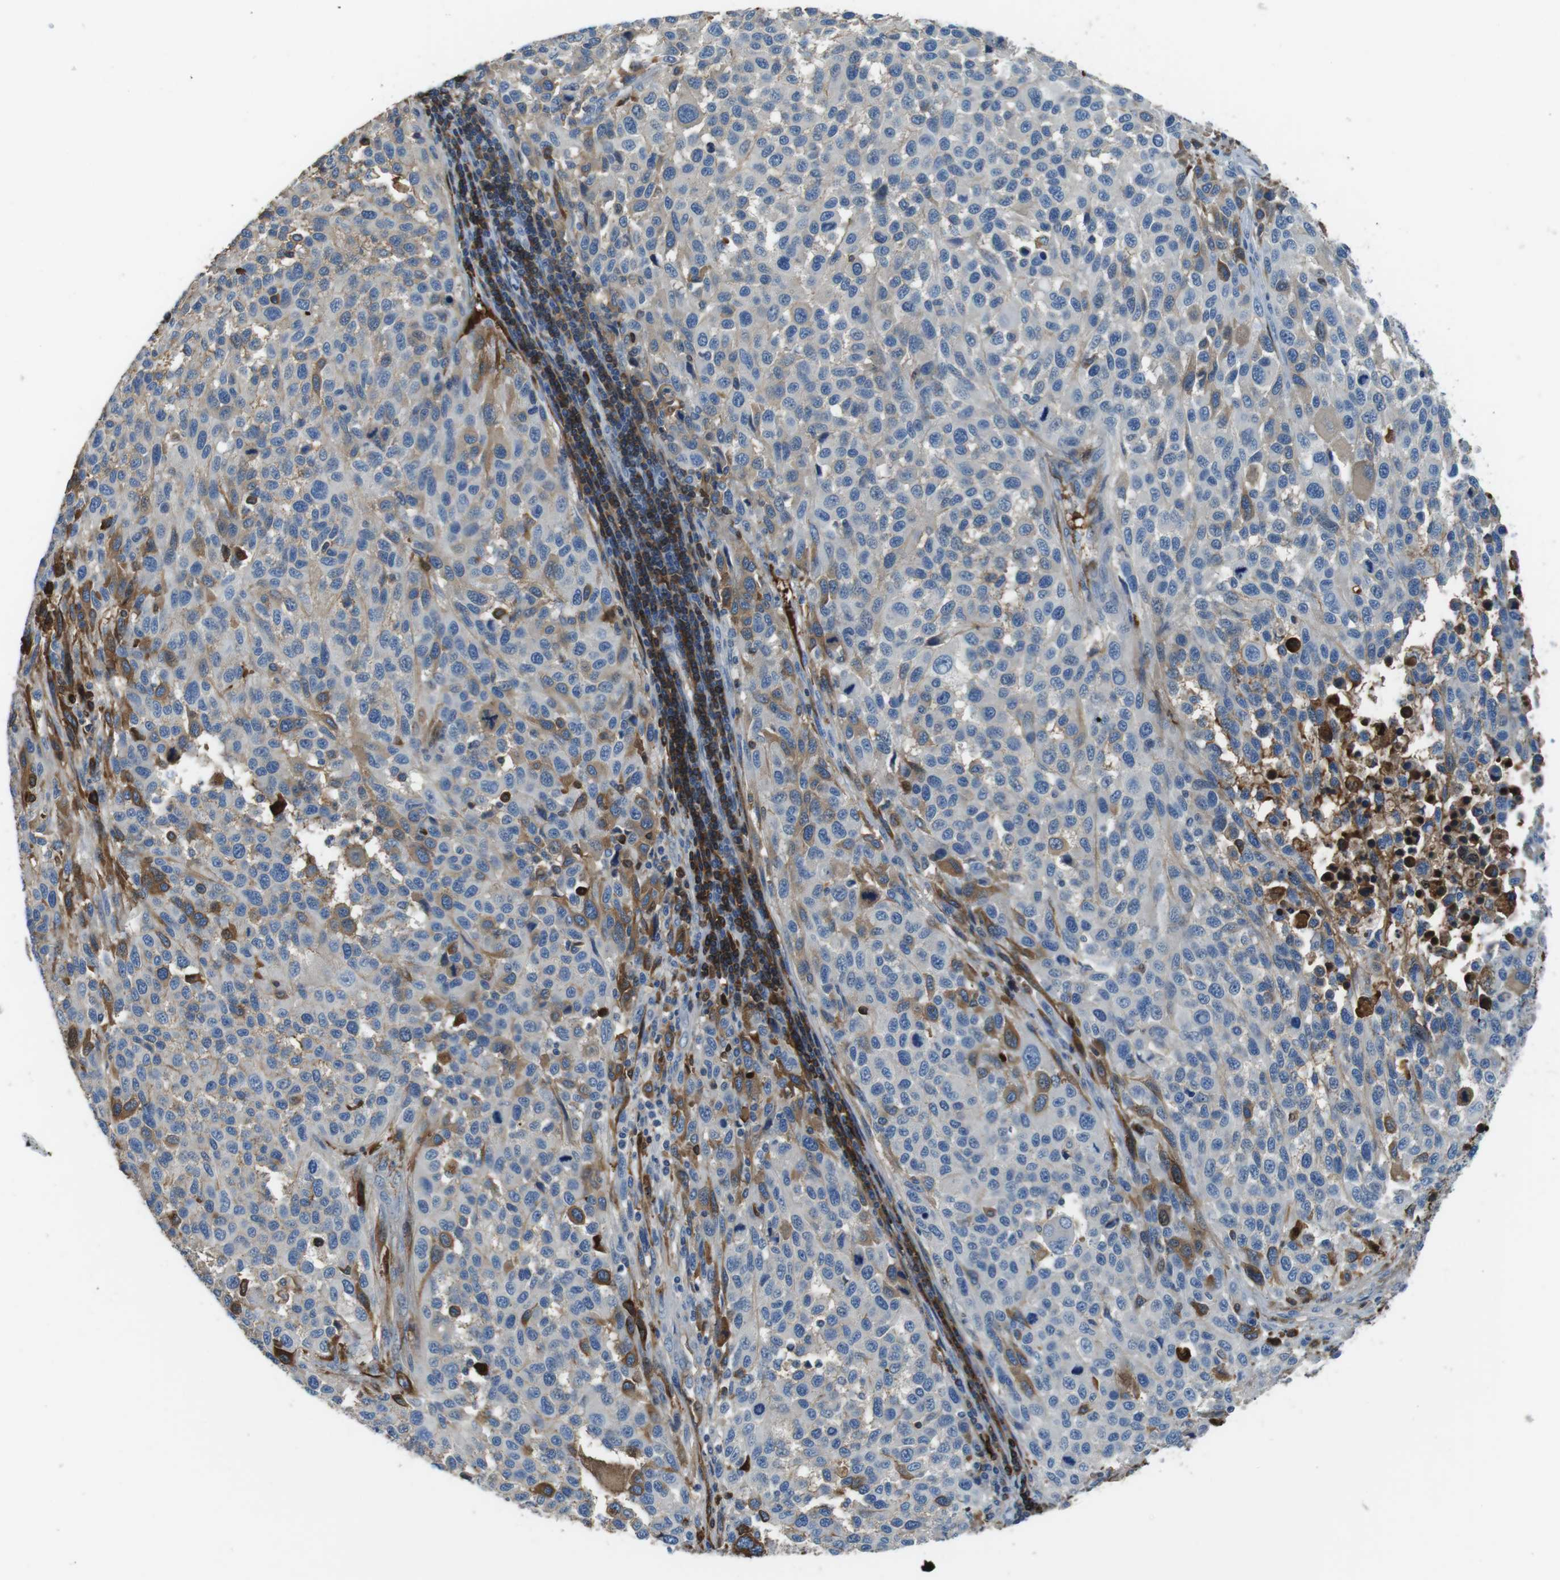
{"staining": {"intensity": "moderate", "quantity": "<25%", "location": "cytoplasmic/membranous"}, "tissue": "melanoma", "cell_type": "Tumor cells", "image_type": "cancer", "snomed": [{"axis": "morphology", "description": "Malignant melanoma, Metastatic site"}, {"axis": "topography", "description": "Lymph node"}], "caption": "The histopathology image exhibits immunohistochemical staining of malignant melanoma (metastatic site). There is moderate cytoplasmic/membranous staining is identified in about <25% of tumor cells. (IHC, brightfield microscopy, high magnification).", "gene": "TMPRSS15", "patient": {"sex": "male", "age": 61}}